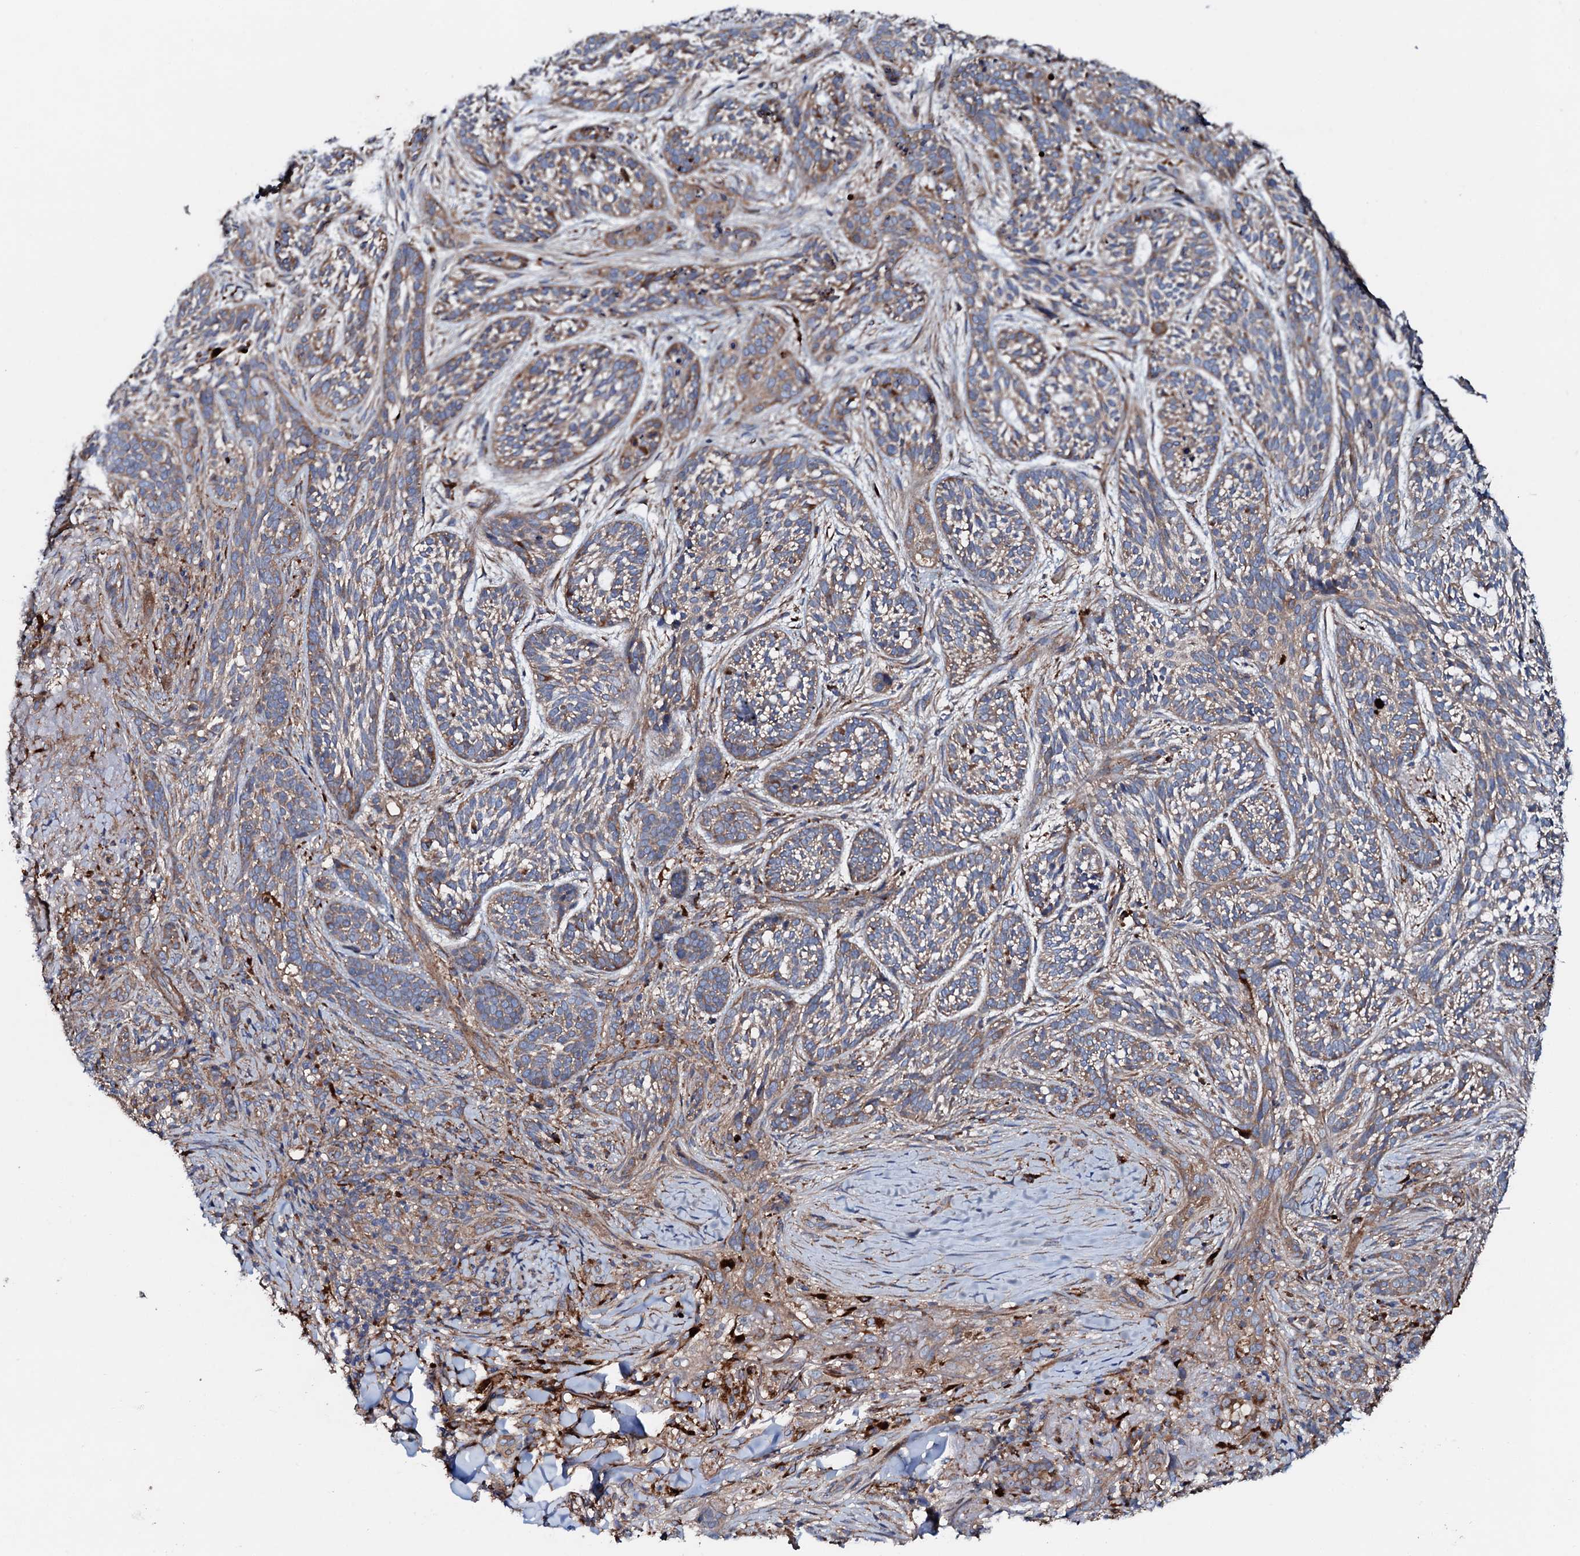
{"staining": {"intensity": "moderate", "quantity": "25%-75%", "location": "cytoplasmic/membranous"}, "tissue": "skin cancer", "cell_type": "Tumor cells", "image_type": "cancer", "snomed": [{"axis": "morphology", "description": "Basal cell carcinoma"}, {"axis": "topography", "description": "Skin"}], "caption": "Skin basal cell carcinoma was stained to show a protein in brown. There is medium levels of moderate cytoplasmic/membranous staining in about 25%-75% of tumor cells.", "gene": "P2RX4", "patient": {"sex": "male", "age": 71}}